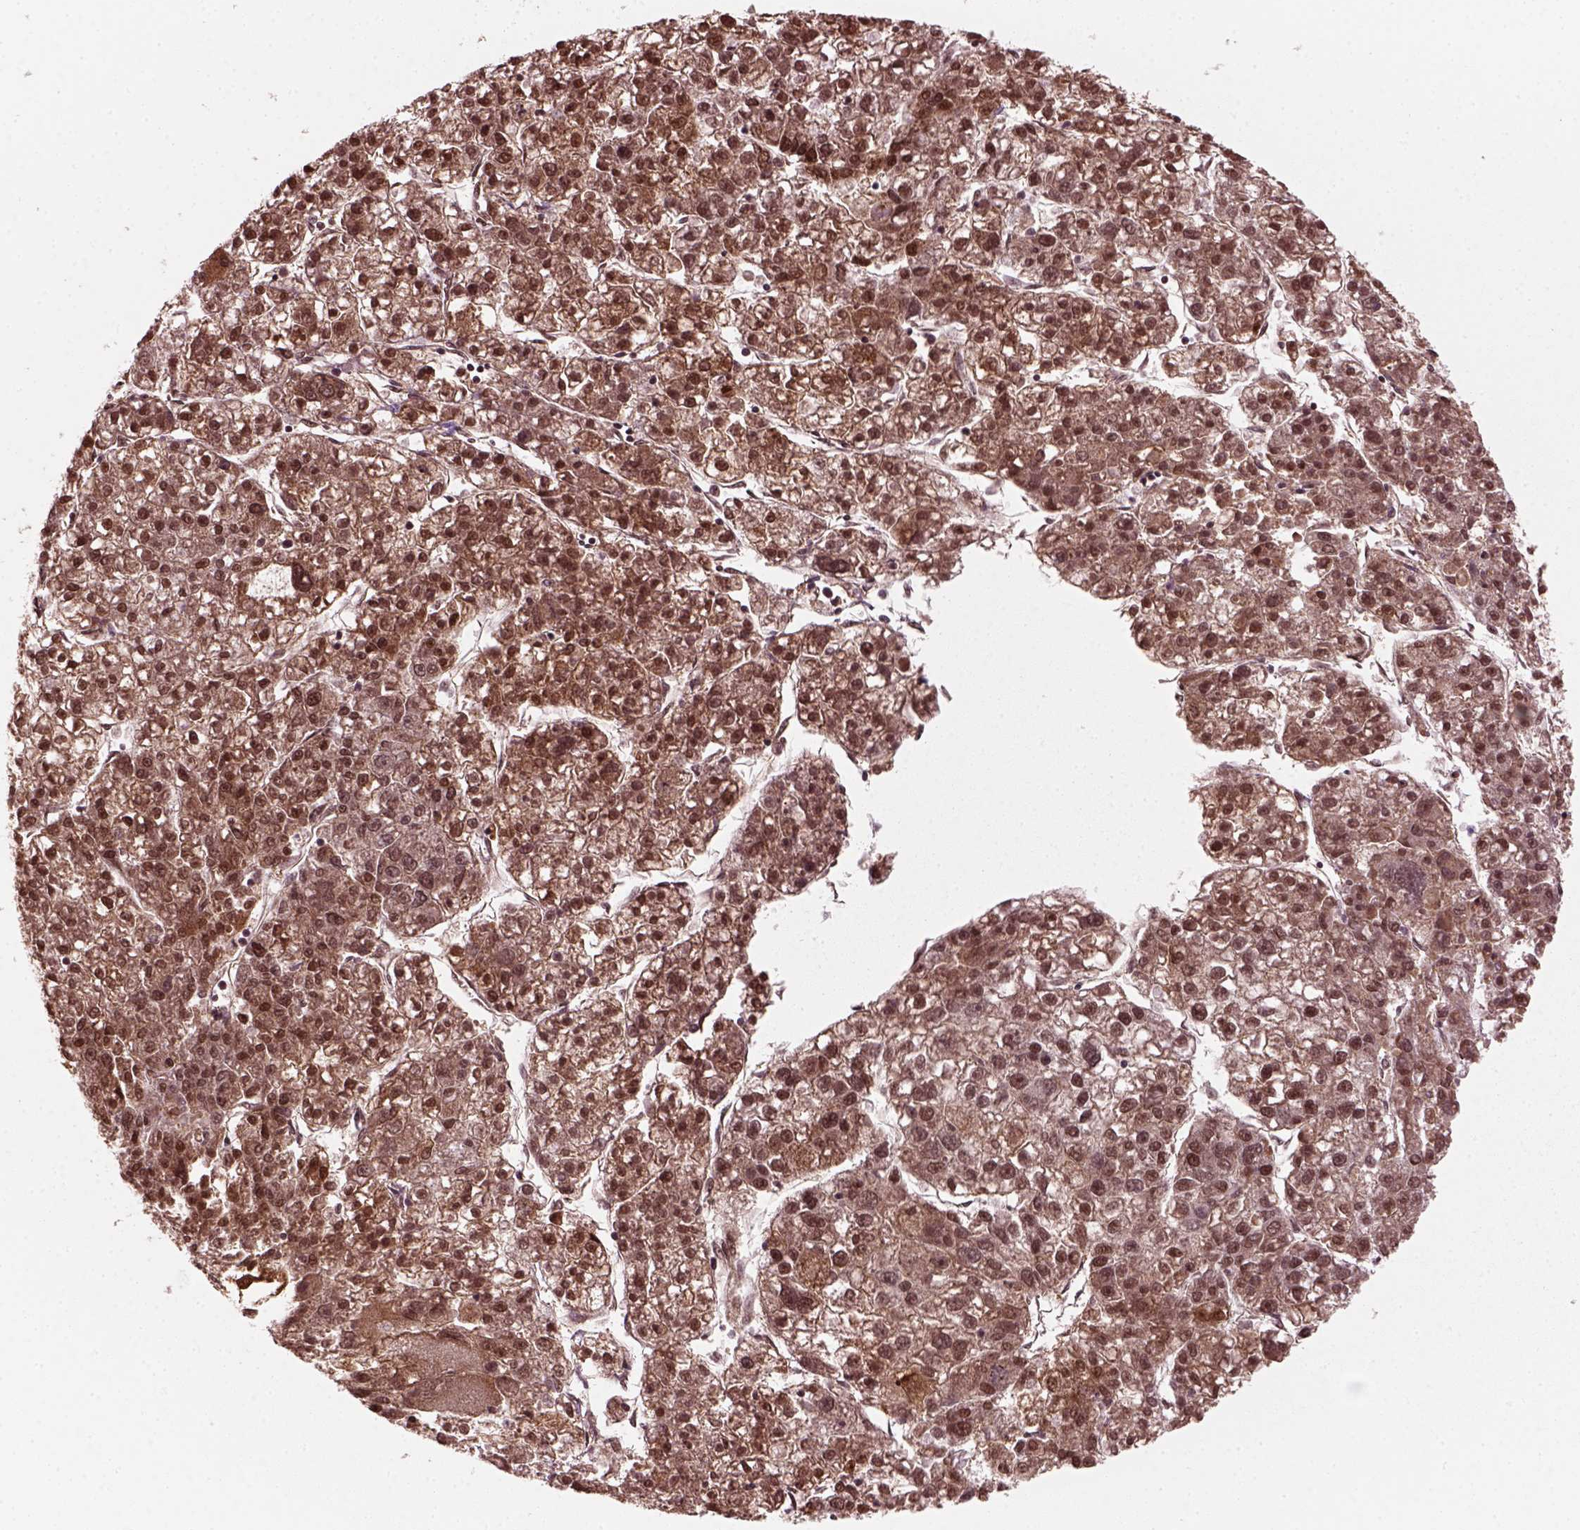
{"staining": {"intensity": "moderate", "quantity": ">75%", "location": "cytoplasmic/membranous,nuclear"}, "tissue": "liver cancer", "cell_type": "Tumor cells", "image_type": "cancer", "snomed": [{"axis": "morphology", "description": "Carcinoma, Hepatocellular, NOS"}, {"axis": "topography", "description": "Liver"}], "caption": "Liver hepatocellular carcinoma stained with immunohistochemistry displays moderate cytoplasmic/membranous and nuclear positivity in about >75% of tumor cells. The staining was performed using DAB (3,3'-diaminobenzidine), with brown indicating positive protein expression. Nuclei are stained blue with hematoxylin.", "gene": "NUDT9", "patient": {"sex": "male", "age": 56}}